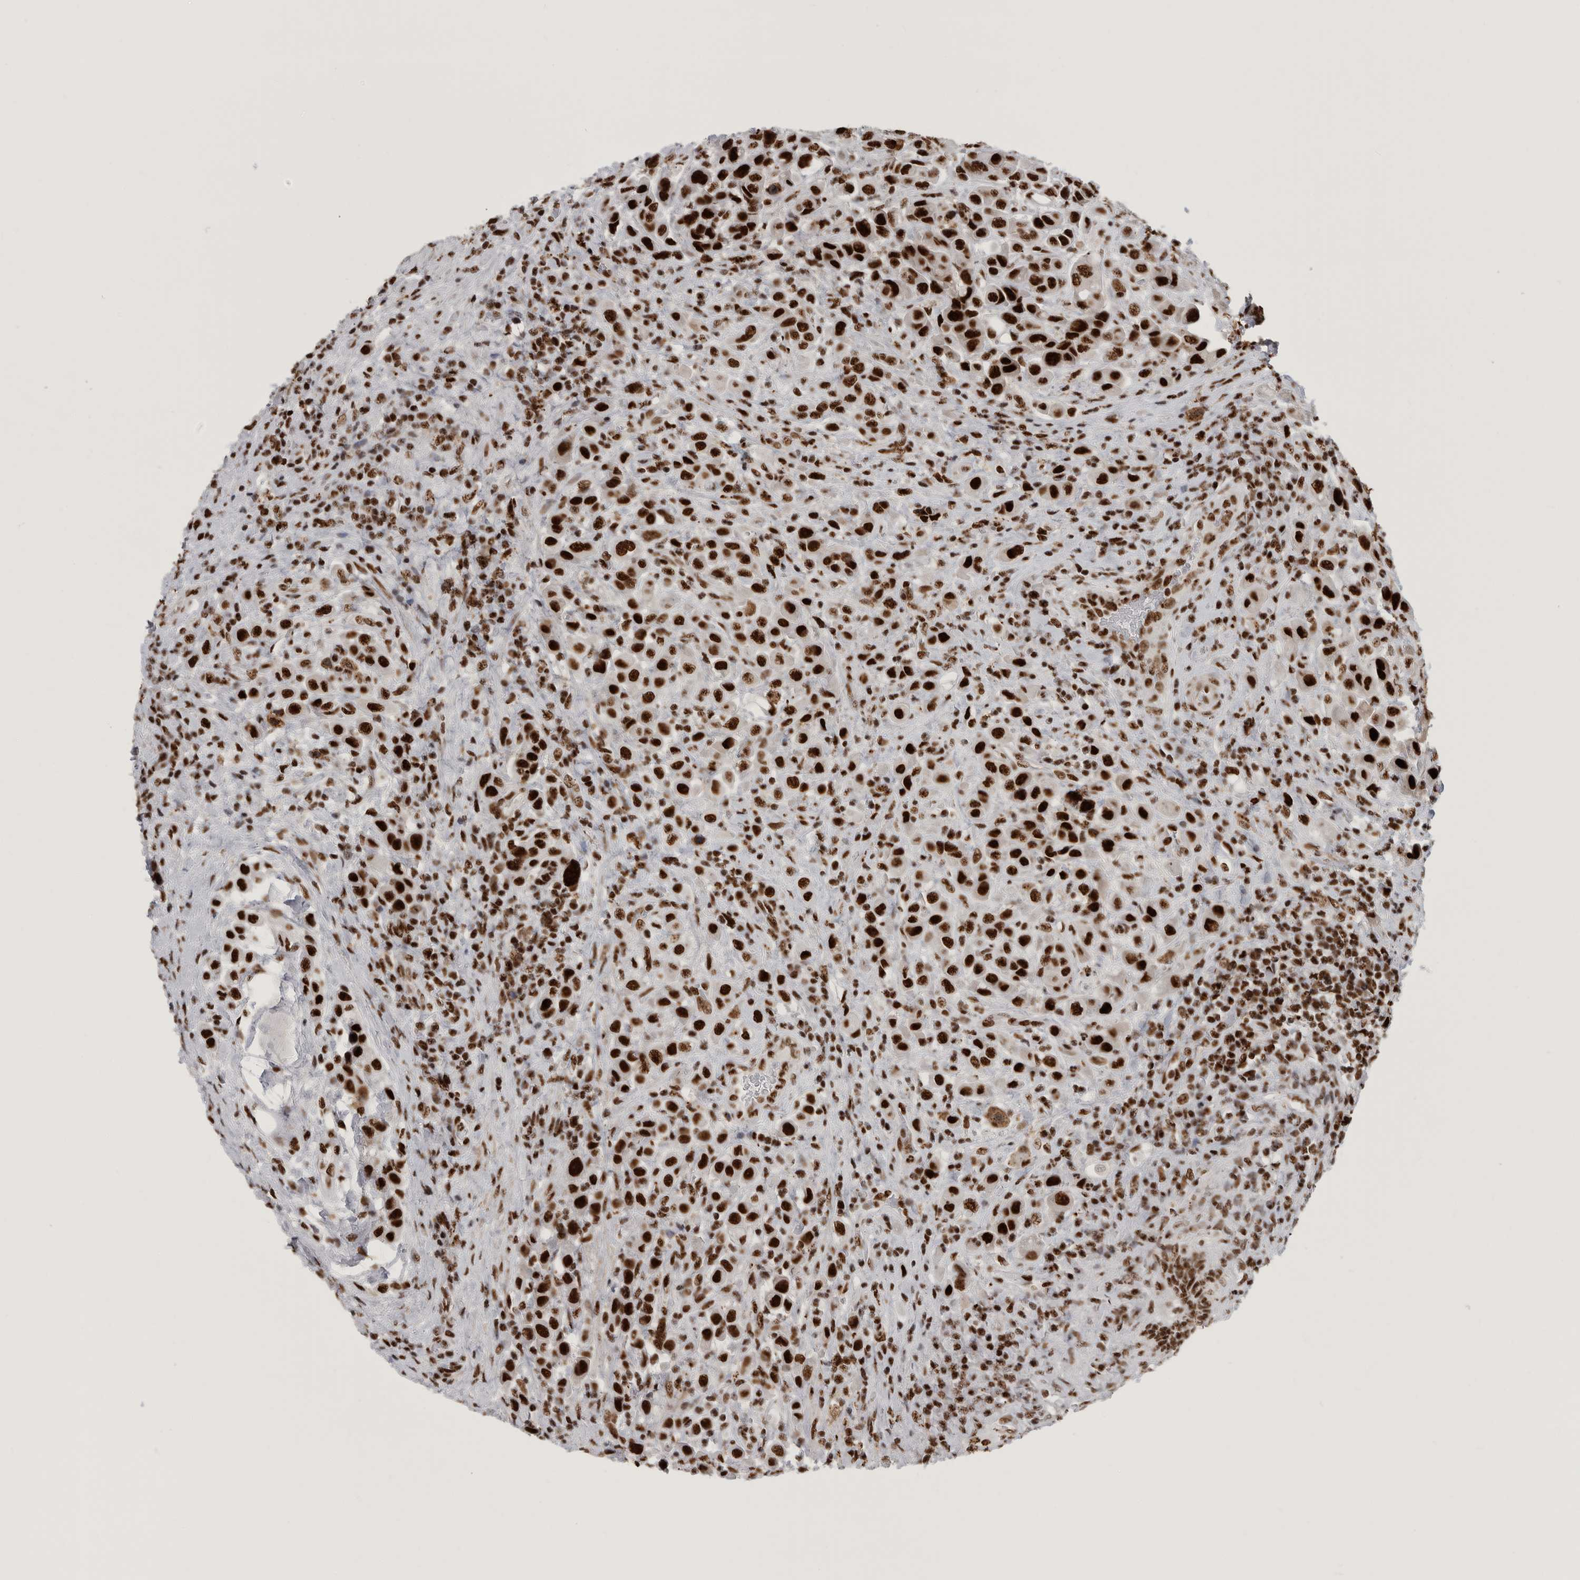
{"staining": {"intensity": "strong", "quantity": ">75%", "location": "nuclear"}, "tissue": "urothelial cancer", "cell_type": "Tumor cells", "image_type": "cancer", "snomed": [{"axis": "morphology", "description": "Urothelial carcinoma, High grade"}, {"axis": "topography", "description": "Urinary bladder"}], "caption": "High-grade urothelial carcinoma stained for a protein displays strong nuclear positivity in tumor cells. Using DAB (3,3'-diaminobenzidine) (brown) and hematoxylin (blue) stains, captured at high magnification using brightfield microscopy.", "gene": "BCLAF1", "patient": {"sex": "male", "age": 50}}